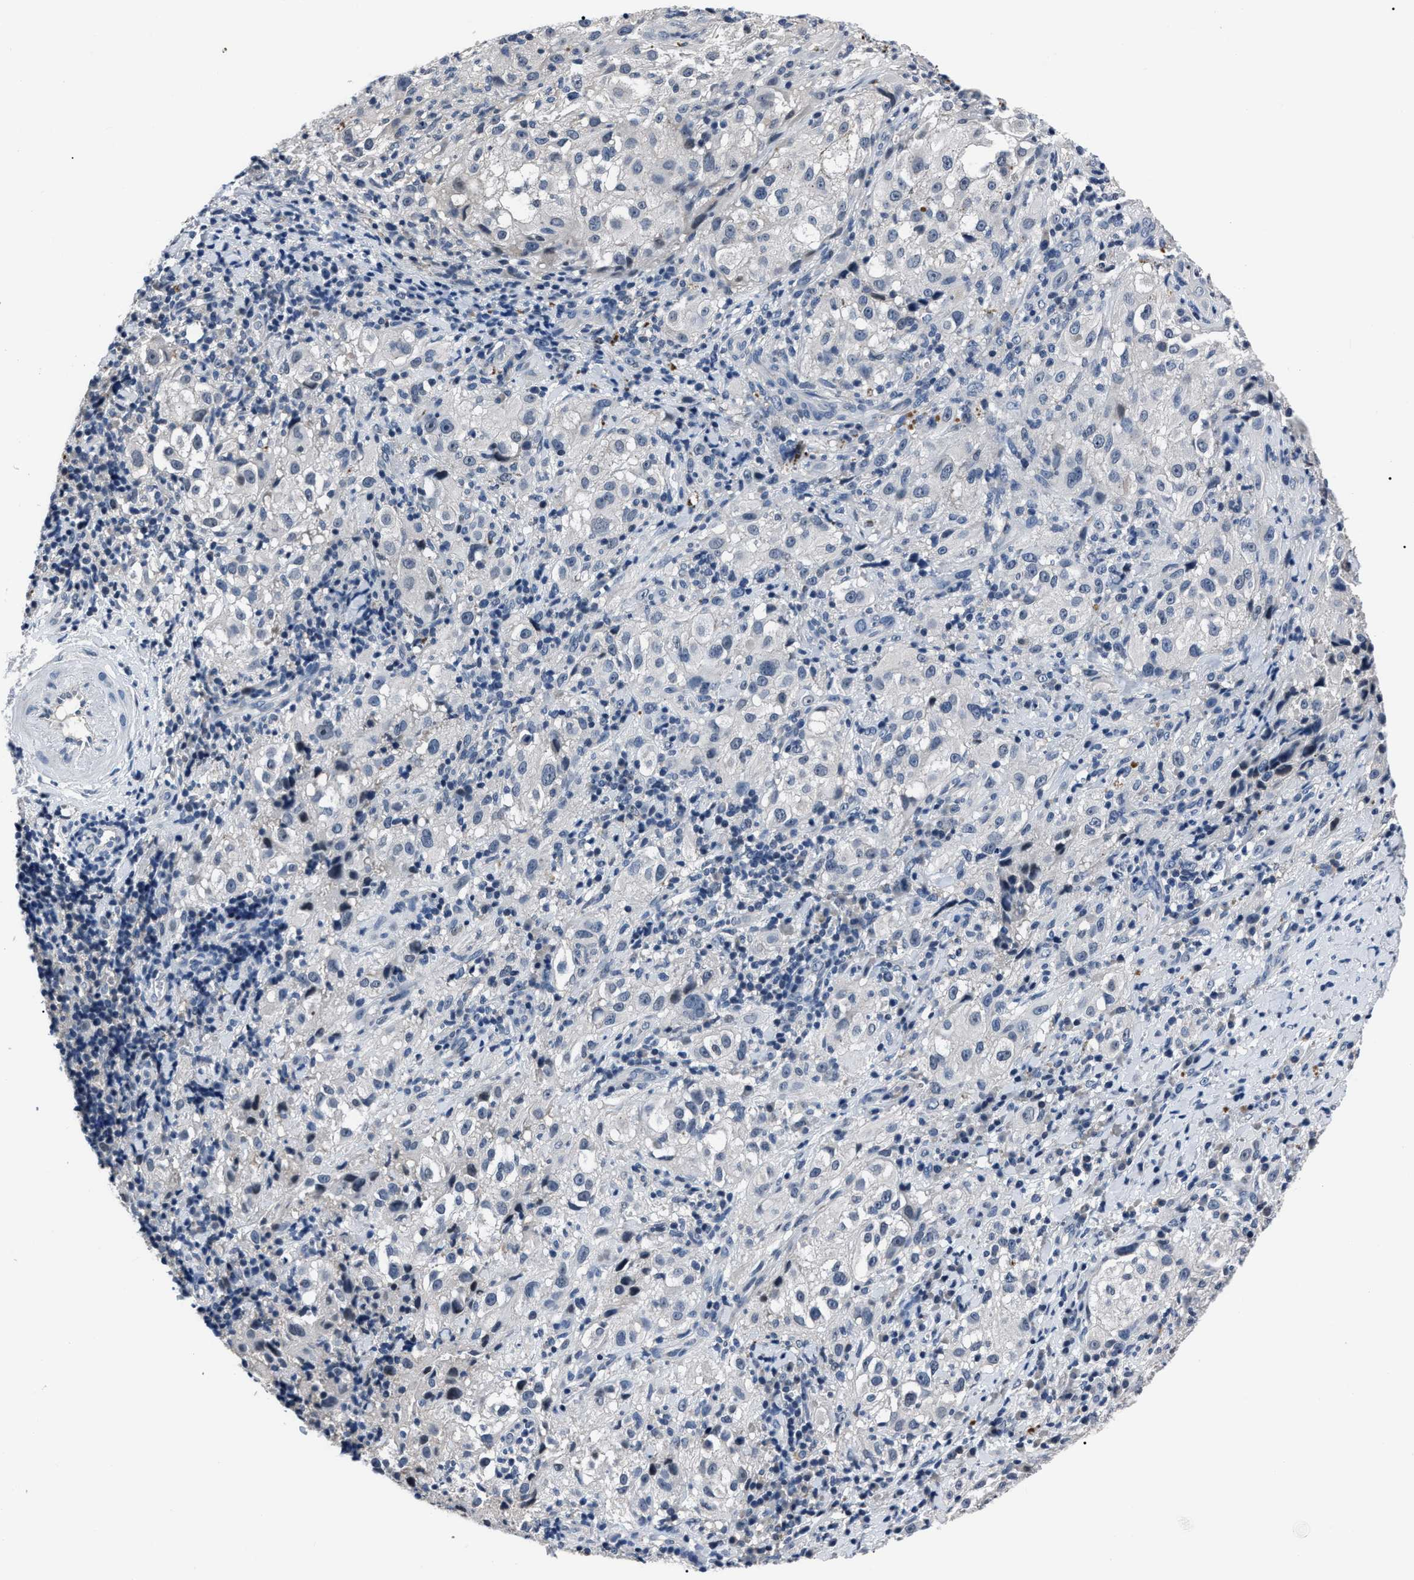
{"staining": {"intensity": "negative", "quantity": "none", "location": "none"}, "tissue": "melanoma", "cell_type": "Tumor cells", "image_type": "cancer", "snomed": [{"axis": "morphology", "description": "Necrosis, NOS"}, {"axis": "morphology", "description": "Malignant melanoma, NOS"}, {"axis": "topography", "description": "Skin"}], "caption": "Tumor cells are negative for brown protein staining in melanoma. (IHC, brightfield microscopy, high magnification).", "gene": "LRWD1", "patient": {"sex": "female", "age": 87}}